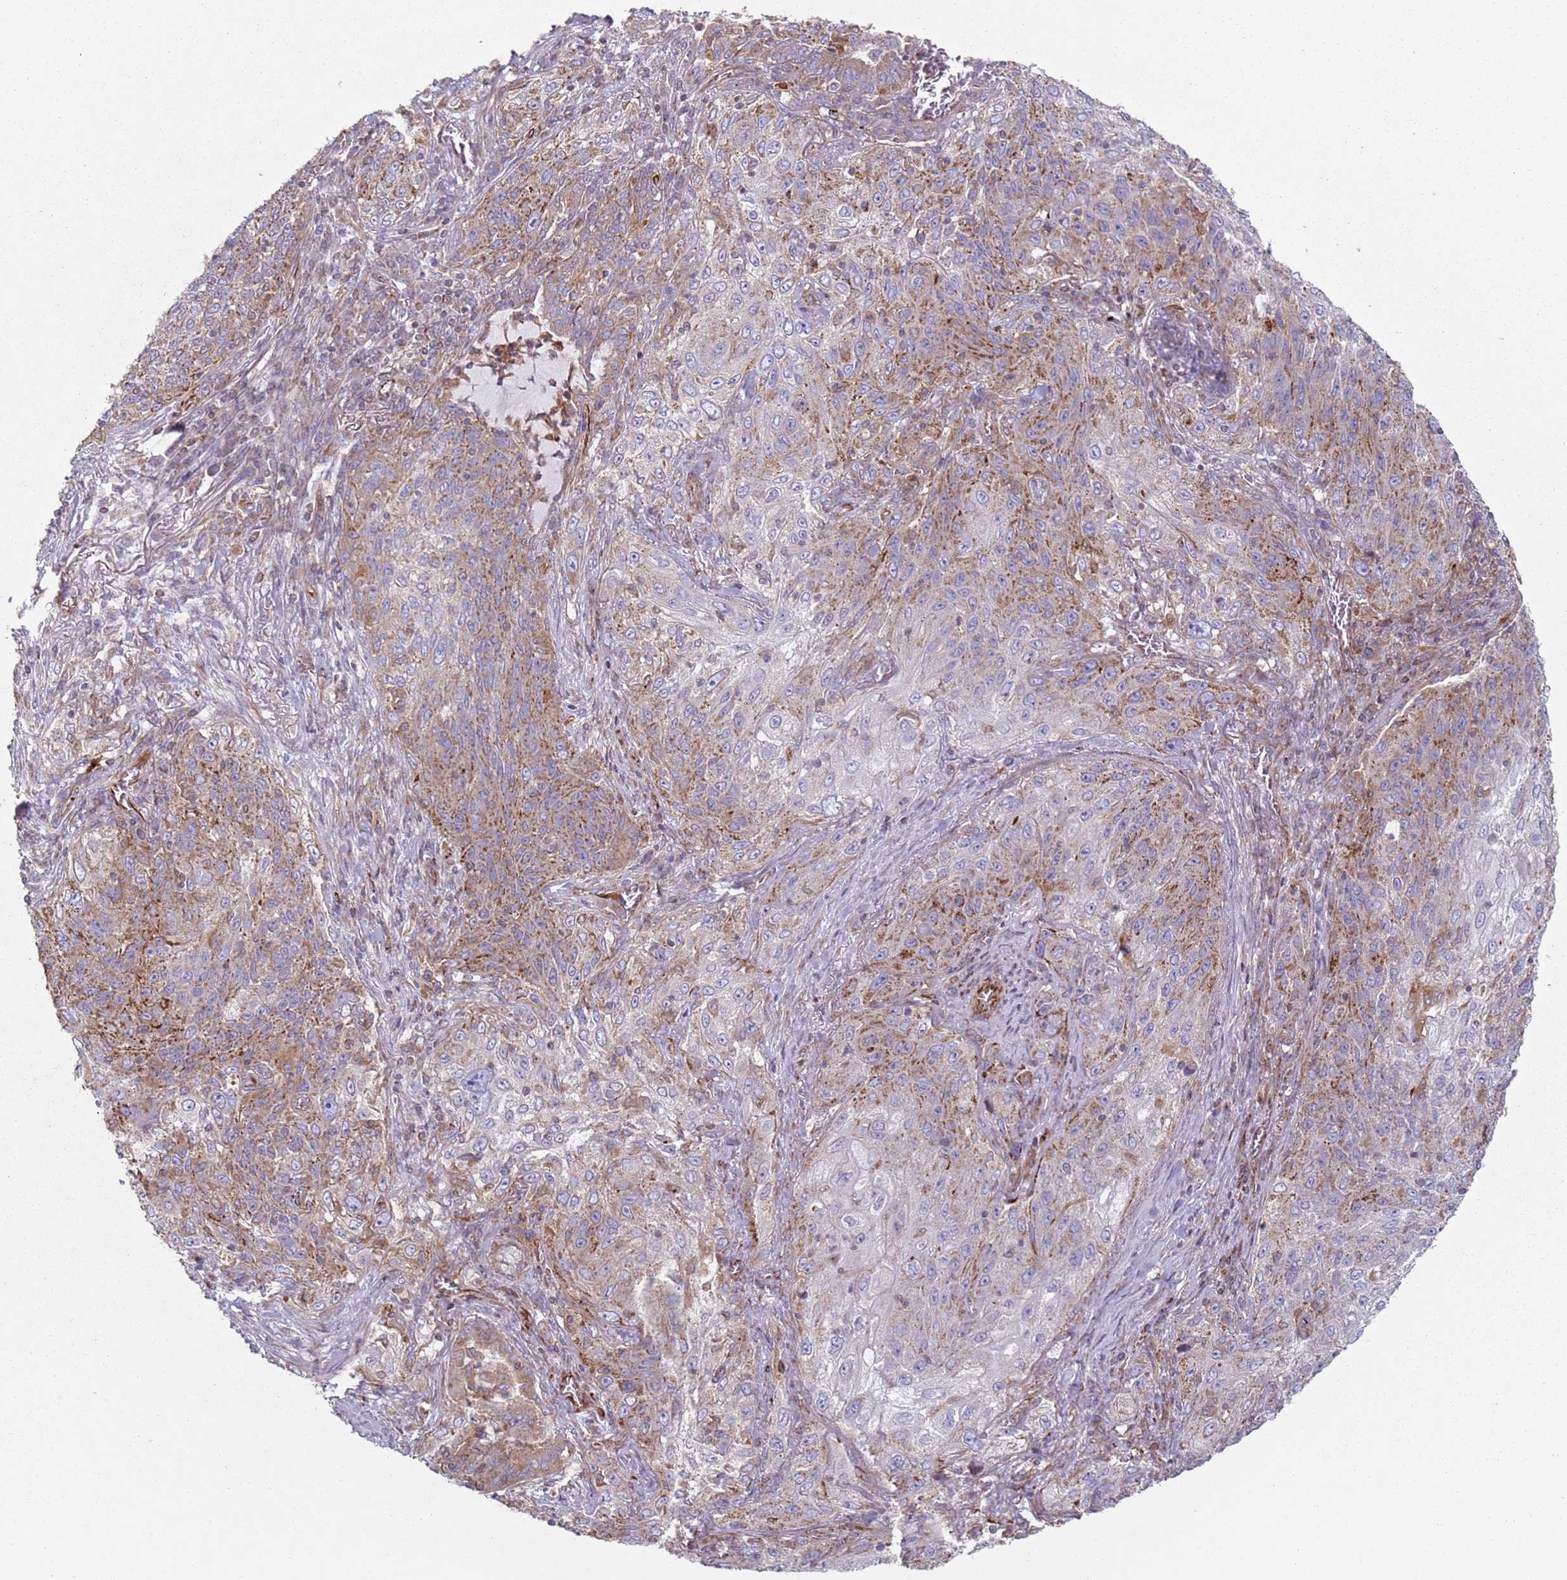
{"staining": {"intensity": "moderate", "quantity": "<25%", "location": "cytoplasmic/membranous"}, "tissue": "lung cancer", "cell_type": "Tumor cells", "image_type": "cancer", "snomed": [{"axis": "morphology", "description": "Squamous cell carcinoma, NOS"}, {"axis": "topography", "description": "Lung"}], "caption": "High-power microscopy captured an immunohistochemistry (IHC) image of lung cancer (squamous cell carcinoma), revealing moderate cytoplasmic/membranous positivity in approximately <25% of tumor cells. (DAB IHC with brightfield microscopy, high magnification).", "gene": "SNAPIN", "patient": {"sex": "female", "age": 69}}